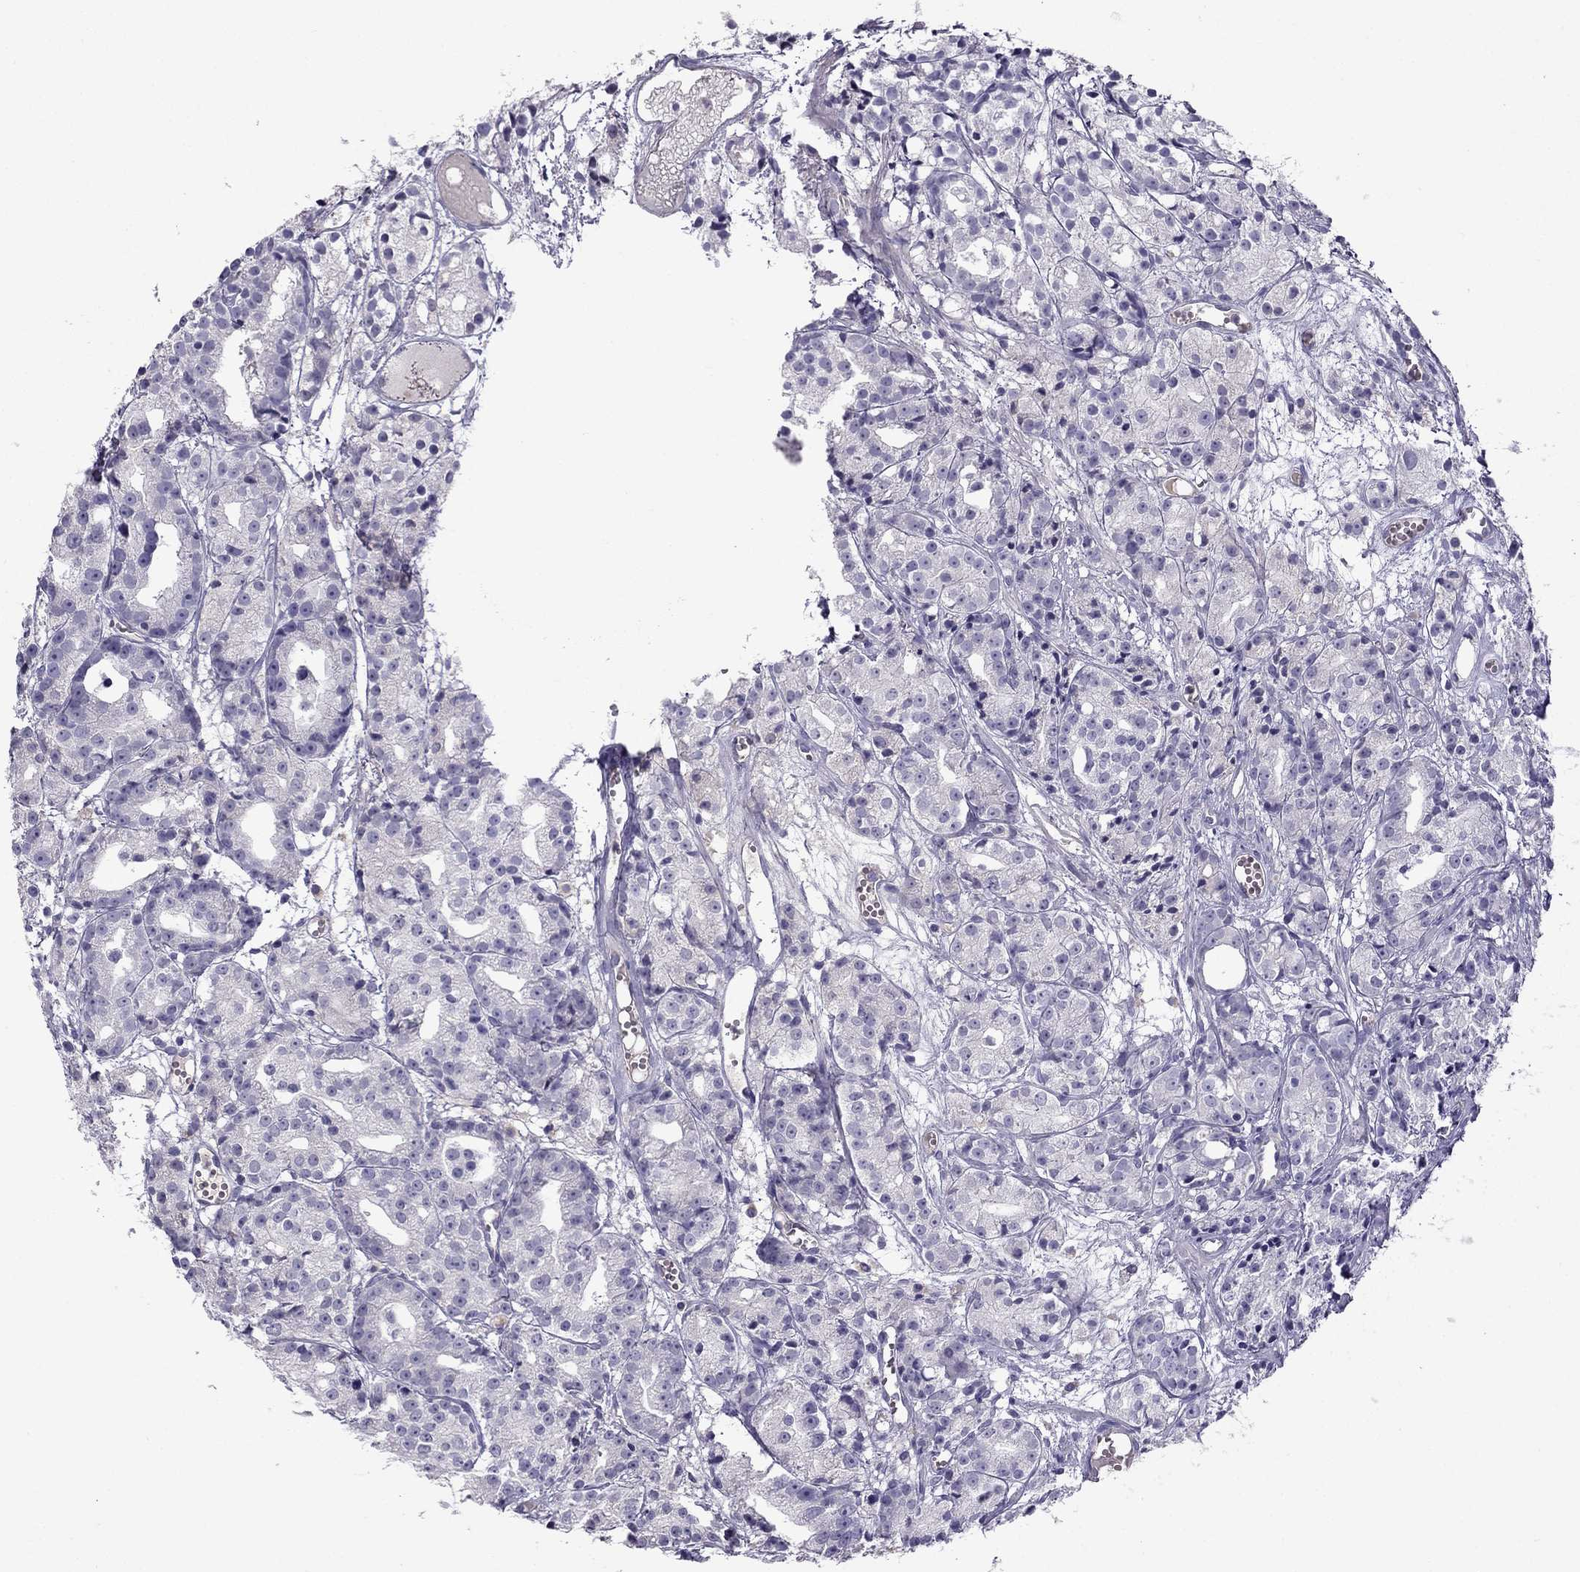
{"staining": {"intensity": "negative", "quantity": "none", "location": "none"}, "tissue": "prostate cancer", "cell_type": "Tumor cells", "image_type": "cancer", "snomed": [{"axis": "morphology", "description": "Adenocarcinoma, Medium grade"}, {"axis": "topography", "description": "Prostate"}], "caption": "Tumor cells show no significant protein staining in prostate adenocarcinoma (medium-grade).", "gene": "STOML3", "patient": {"sex": "male", "age": 74}}